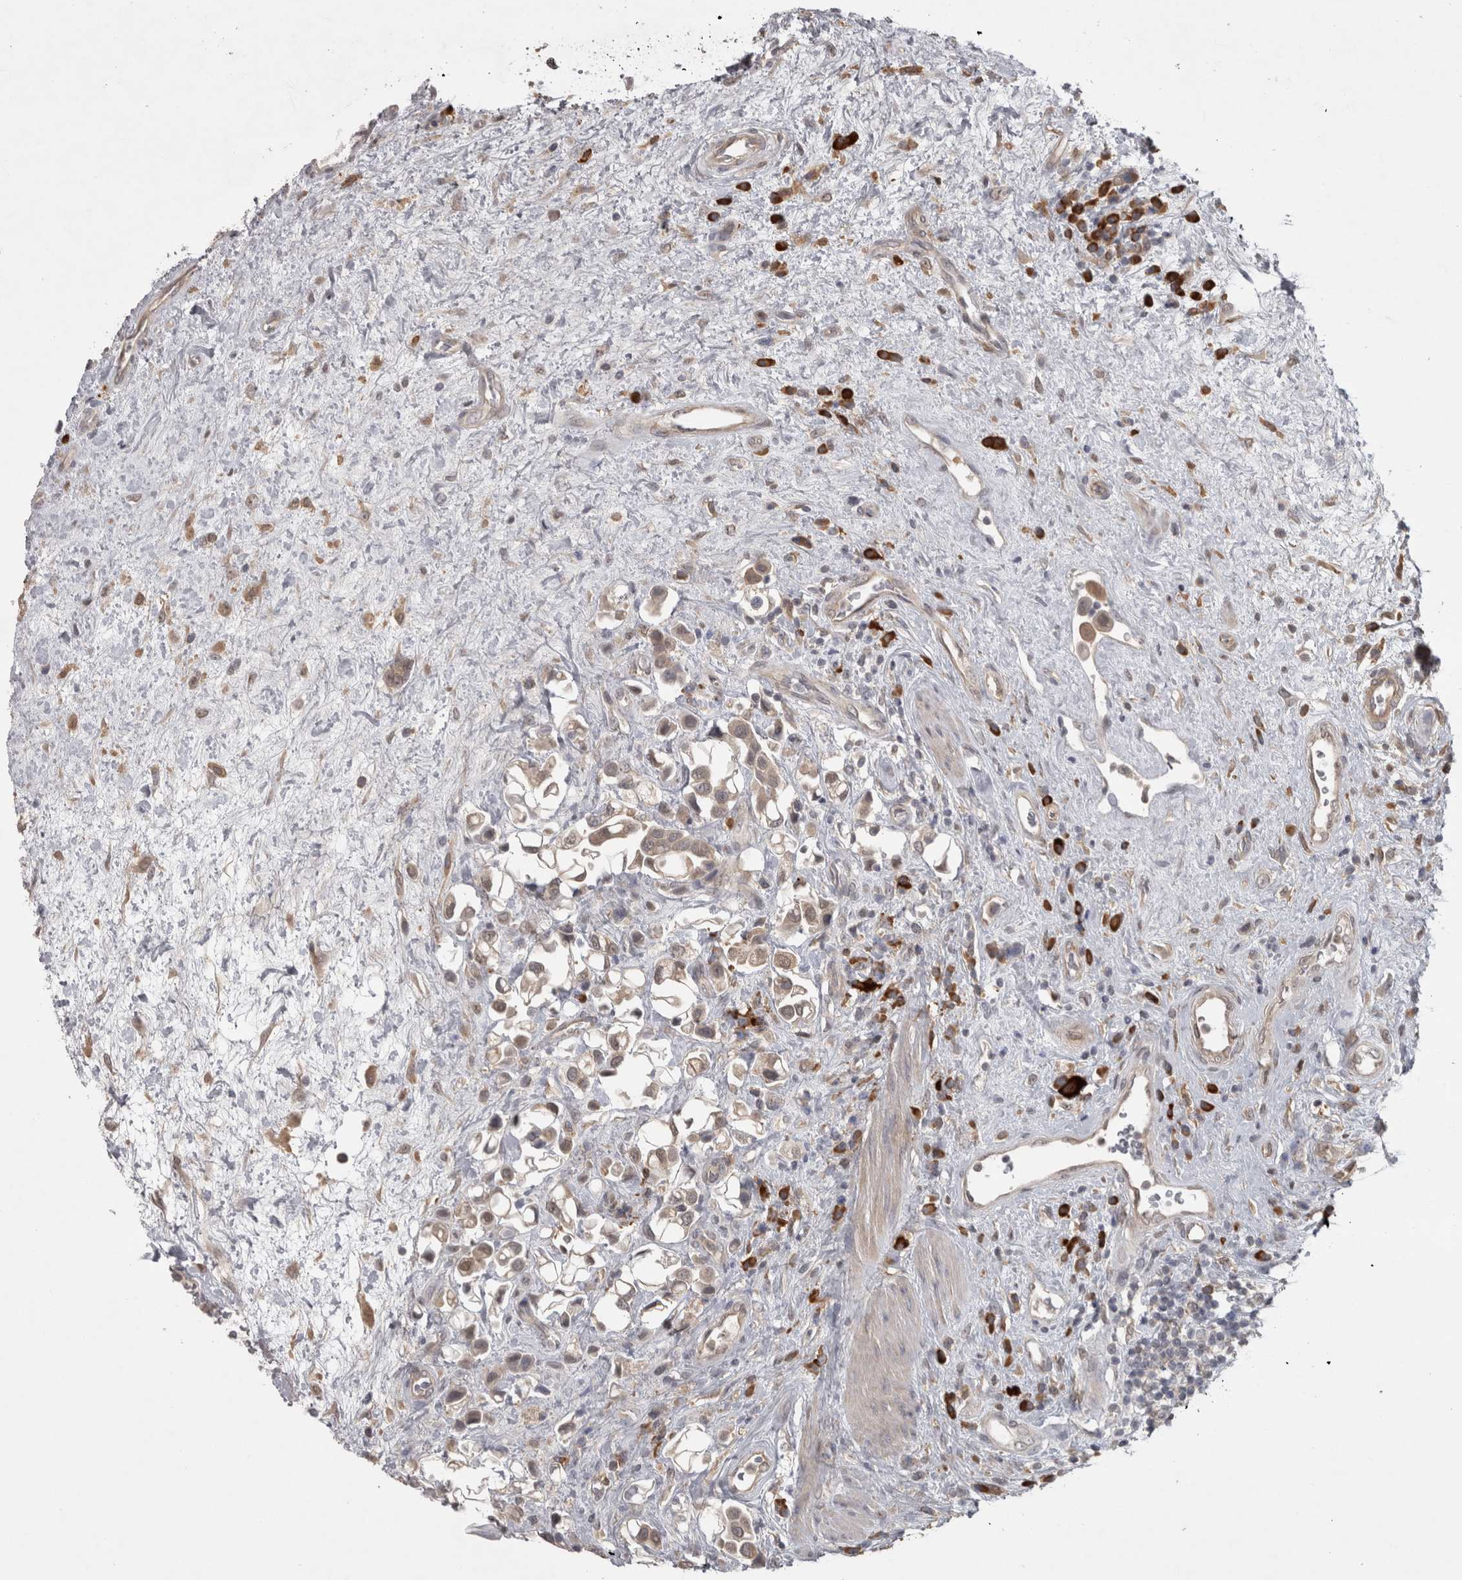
{"staining": {"intensity": "weak", "quantity": "25%-75%", "location": "cytoplasmic/membranous,nuclear"}, "tissue": "urothelial cancer", "cell_type": "Tumor cells", "image_type": "cancer", "snomed": [{"axis": "morphology", "description": "Urothelial carcinoma, High grade"}, {"axis": "topography", "description": "Urinary bladder"}], "caption": "Immunohistochemistry (IHC) photomicrograph of neoplastic tissue: human urothelial cancer stained using IHC shows low levels of weak protein expression localized specifically in the cytoplasmic/membranous and nuclear of tumor cells, appearing as a cytoplasmic/membranous and nuclear brown color.", "gene": "SLCO5A1", "patient": {"sex": "male", "age": 50}}